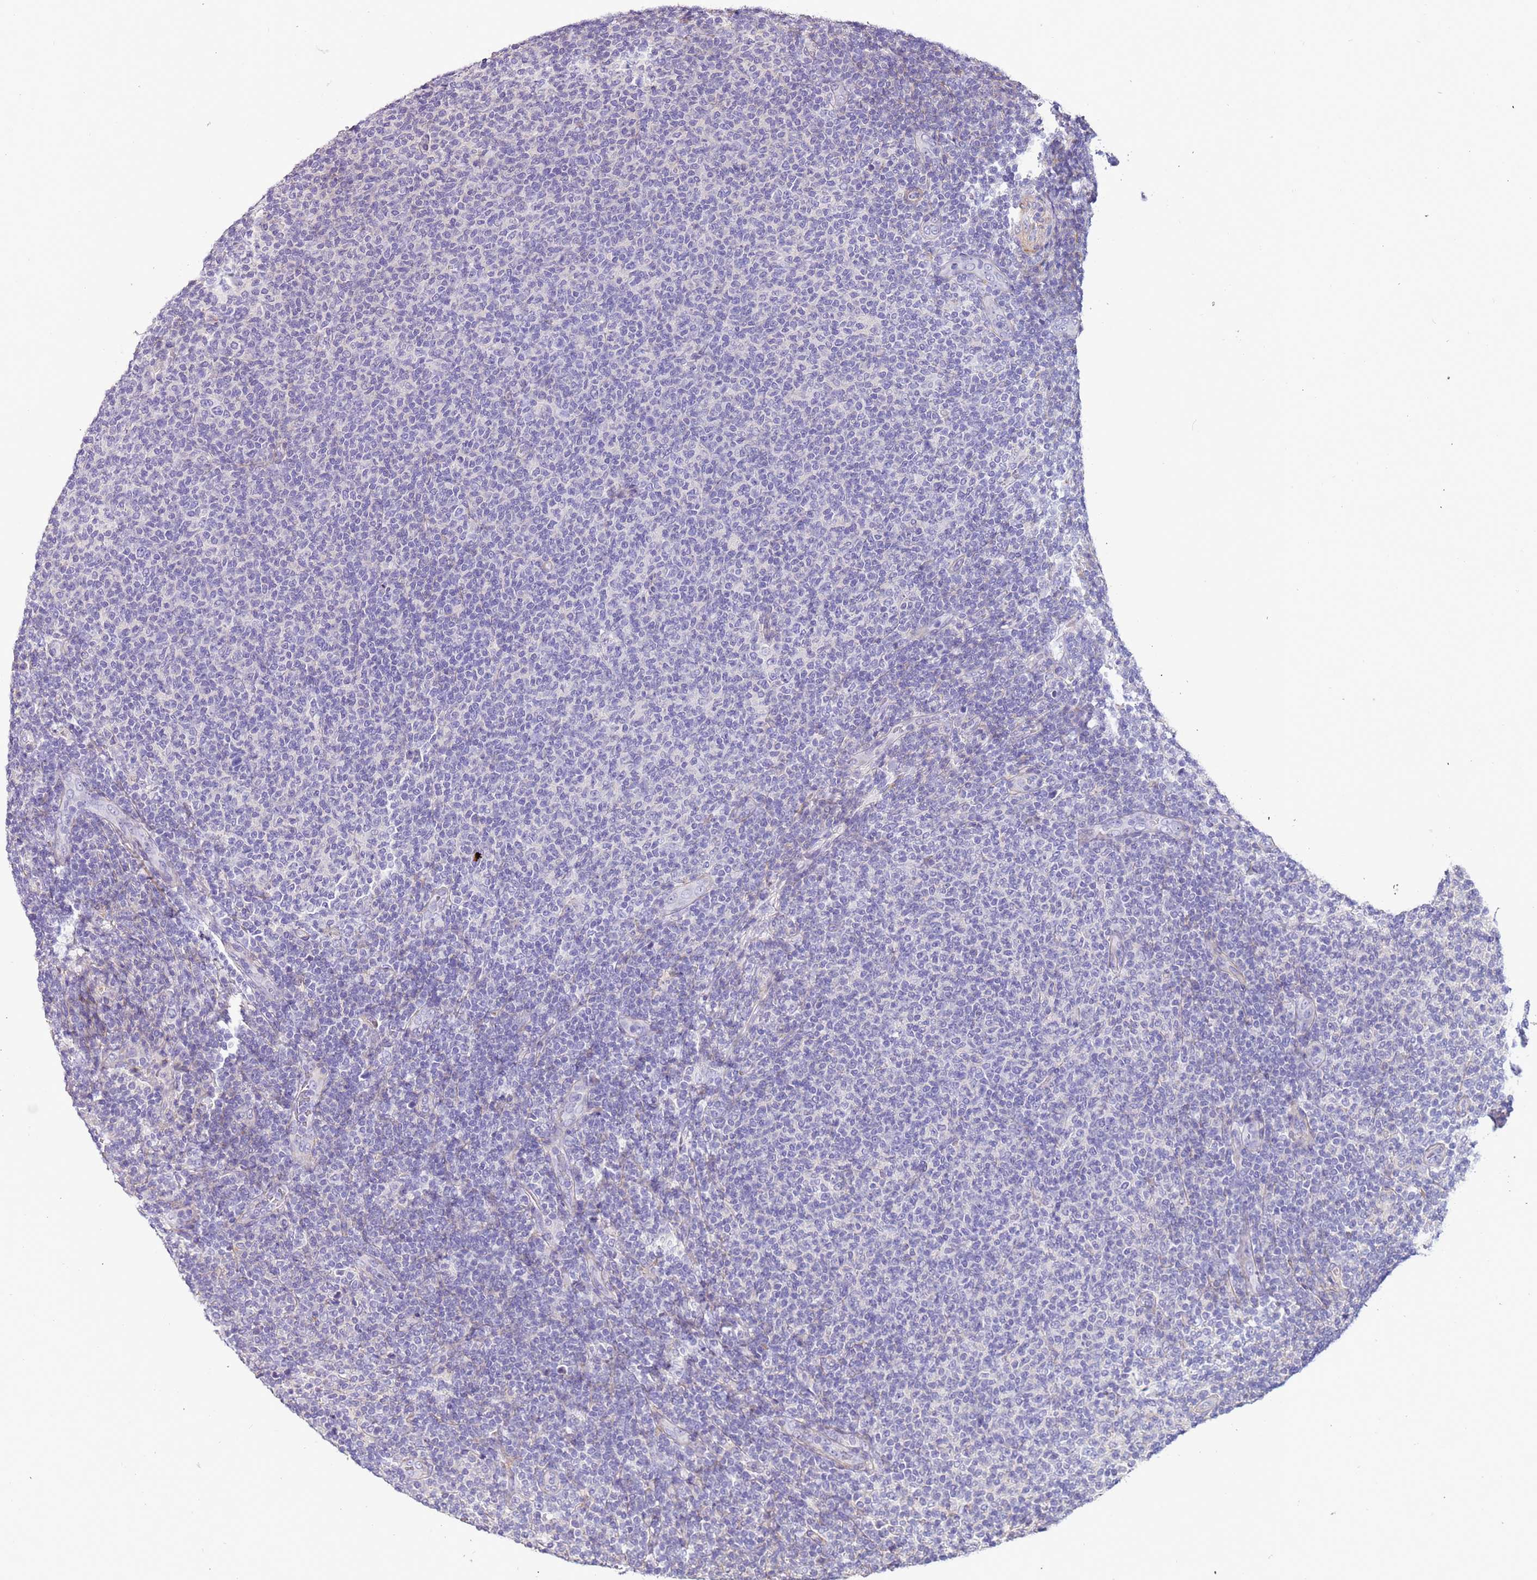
{"staining": {"intensity": "negative", "quantity": "none", "location": "none"}, "tissue": "lymphoma", "cell_type": "Tumor cells", "image_type": "cancer", "snomed": [{"axis": "morphology", "description": "Malignant lymphoma, non-Hodgkin's type, Low grade"}, {"axis": "topography", "description": "Lymph node"}], "caption": "Lymphoma stained for a protein using immunohistochemistry (IHC) demonstrates no staining tumor cells.", "gene": "PCGF2", "patient": {"sex": "male", "age": 66}}